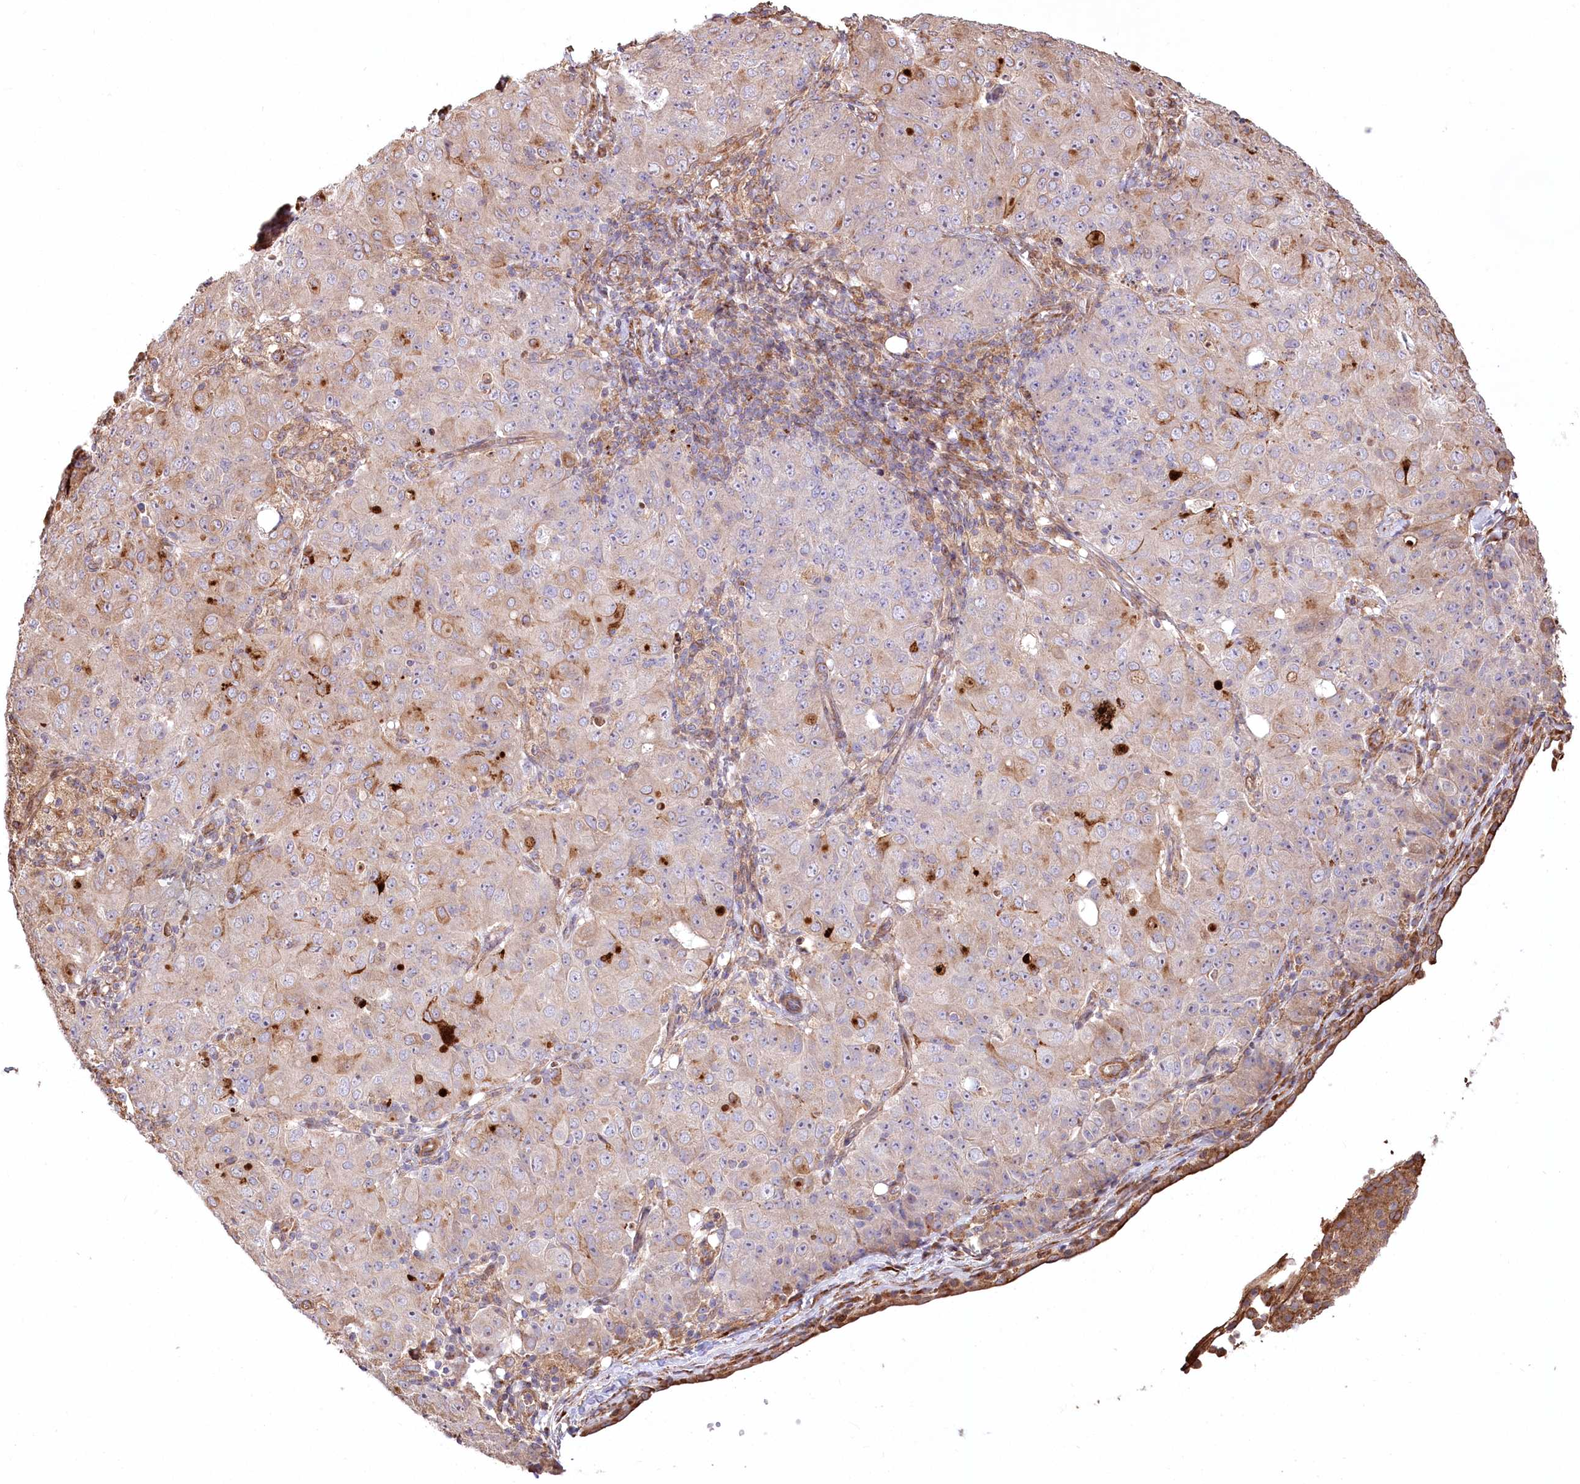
{"staining": {"intensity": "moderate", "quantity": "<25%", "location": "cytoplasmic/membranous"}, "tissue": "ovarian cancer", "cell_type": "Tumor cells", "image_type": "cancer", "snomed": [{"axis": "morphology", "description": "Carcinoma, endometroid"}, {"axis": "topography", "description": "Ovary"}], "caption": "This micrograph exhibits ovarian cancer (endometroid carcinoma) stained with immunohistochemistry to label a protein in brown. The cytoplasmic/membranous of tumor cells show moderate positivity for the protein. Nuclei are counter-stained blue.", "gene": "RNF24", "patient": {"sex": "female", "age": 42}}